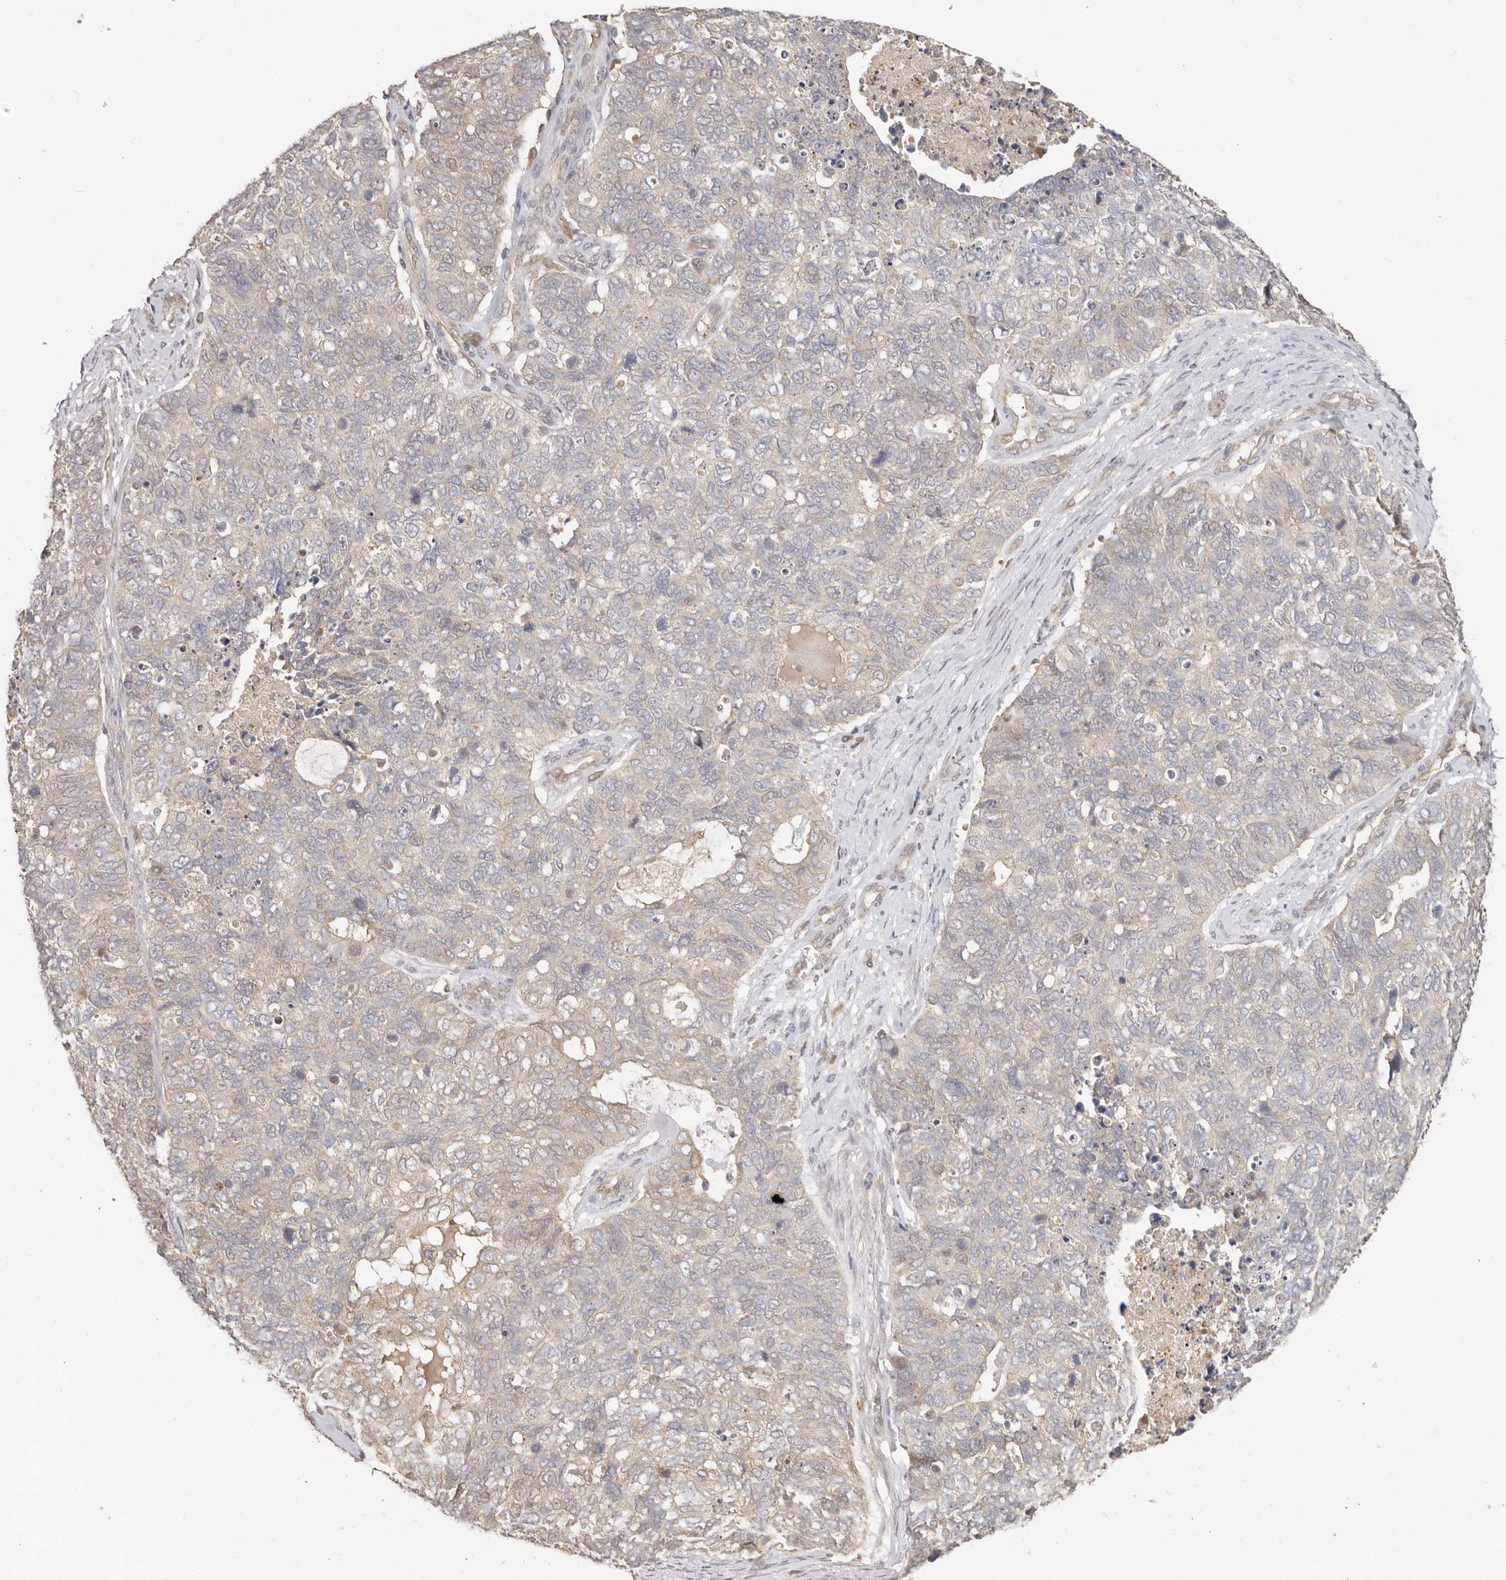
{"staining": {"intensity": "weak", "quantity": "<25%", "location": "cytoplasmic/membranous"}, "tissue": "cervical cancer", "cell_type": "Tumor cells", "image_type": "cancer", "snomed": [{"axis": "morphology", "description": "Squamous cell carcinoma, NOS"}, {"axis": "topography", "description": "Cervix"}], "caption": "Photomicrograph shows no protein expression in tumor cells of cervical cancer (squamous cell carcinoma) tissue.", "gene": "MTFR2", "patient": {"sex": "female", "age": 63}}